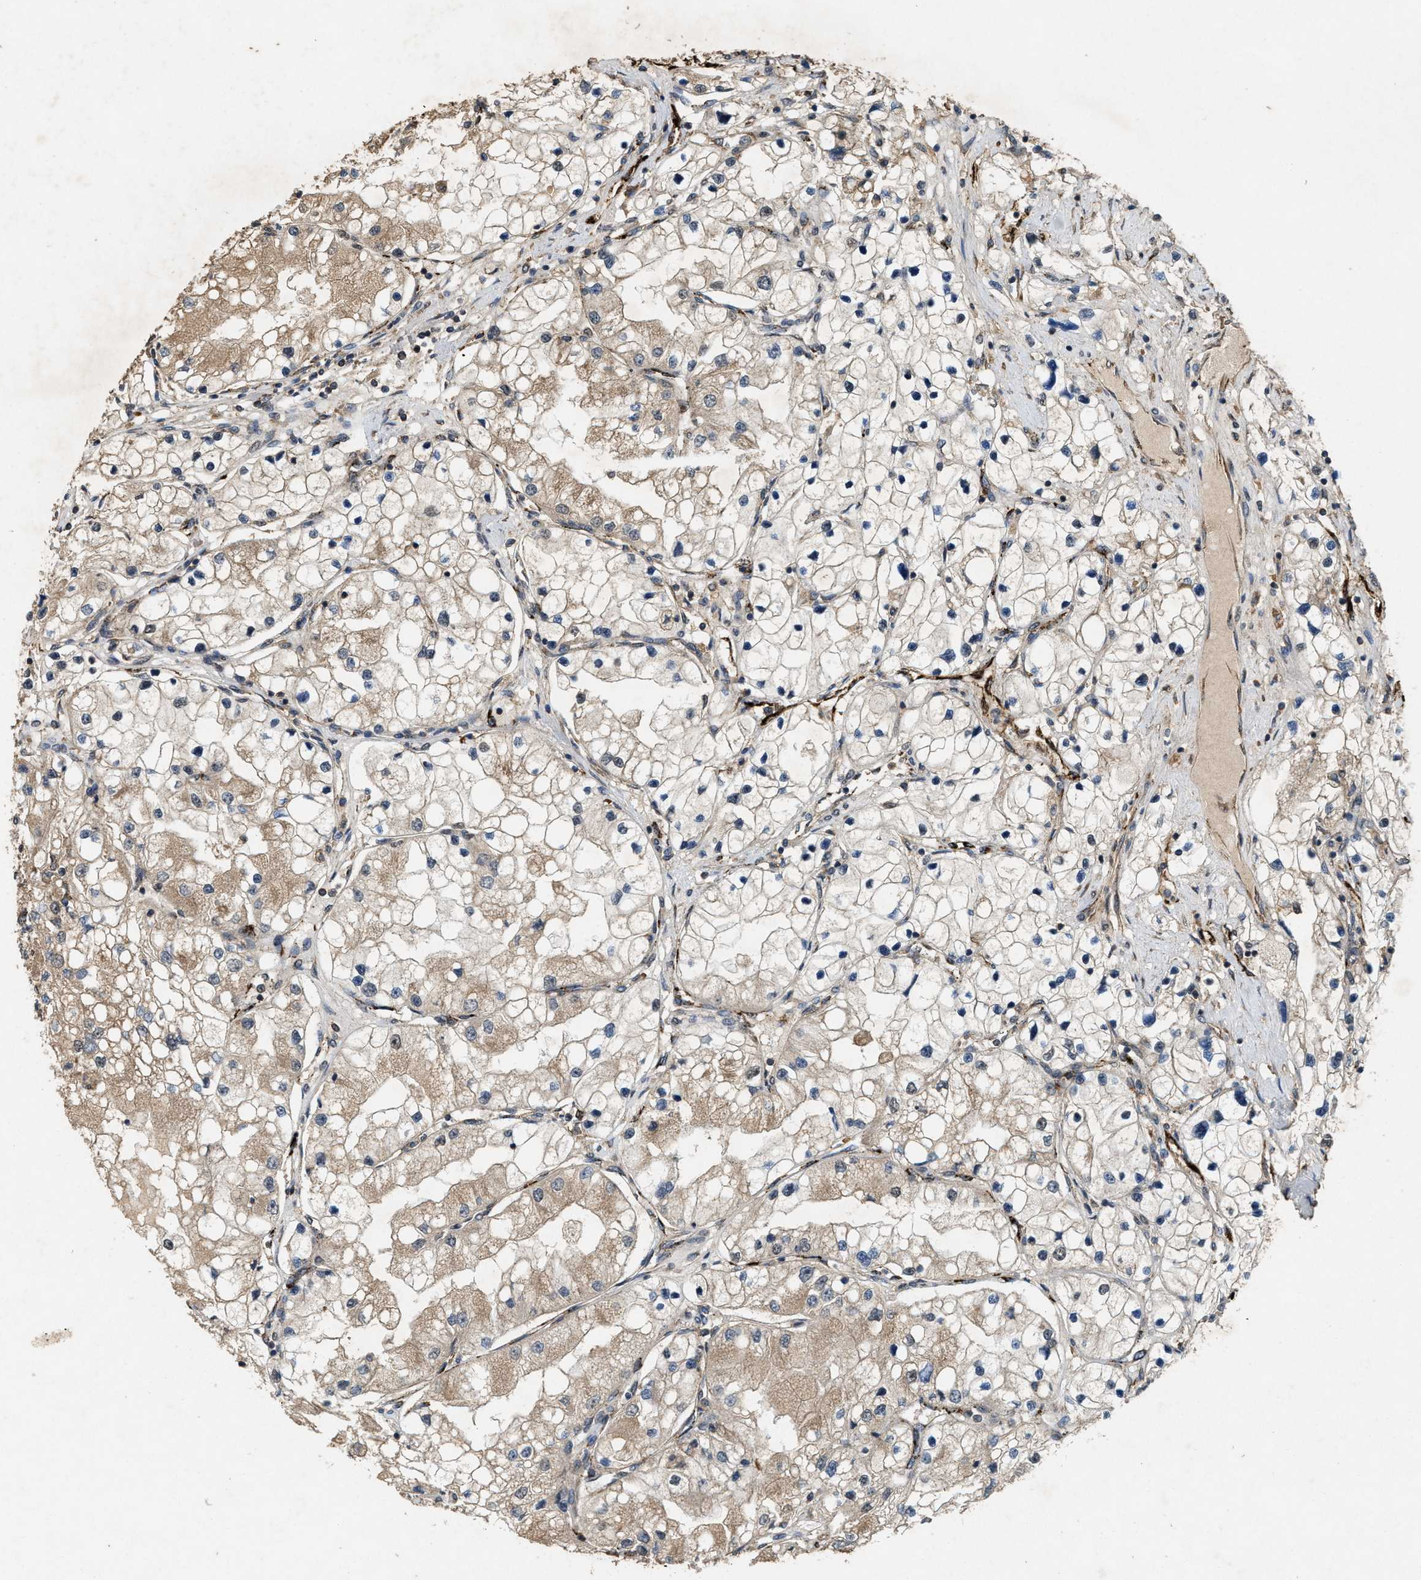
{"staining": {"intensity": "weak", "quantity": ">75%", "location": "cytoplasmic/membranous"}, "tissue": "renal cancer", "cell_type": "Tumor cells", "image_type": "cancer", "snomed": [{"axis": "morphology", "description": "Adenocarcinoma, NOS"}, {"axis": "topography", "description": "Kidney"}], "caption": "Protein positivity by immunohistochemistry (IHC) reveals weak cytoplasmic/membranous expression in about >75% of tumor cells in renal cancer (adenocarcinoma).", "gene": "ARHGEF5", "patient": {"sex": "male", "age": 68}}